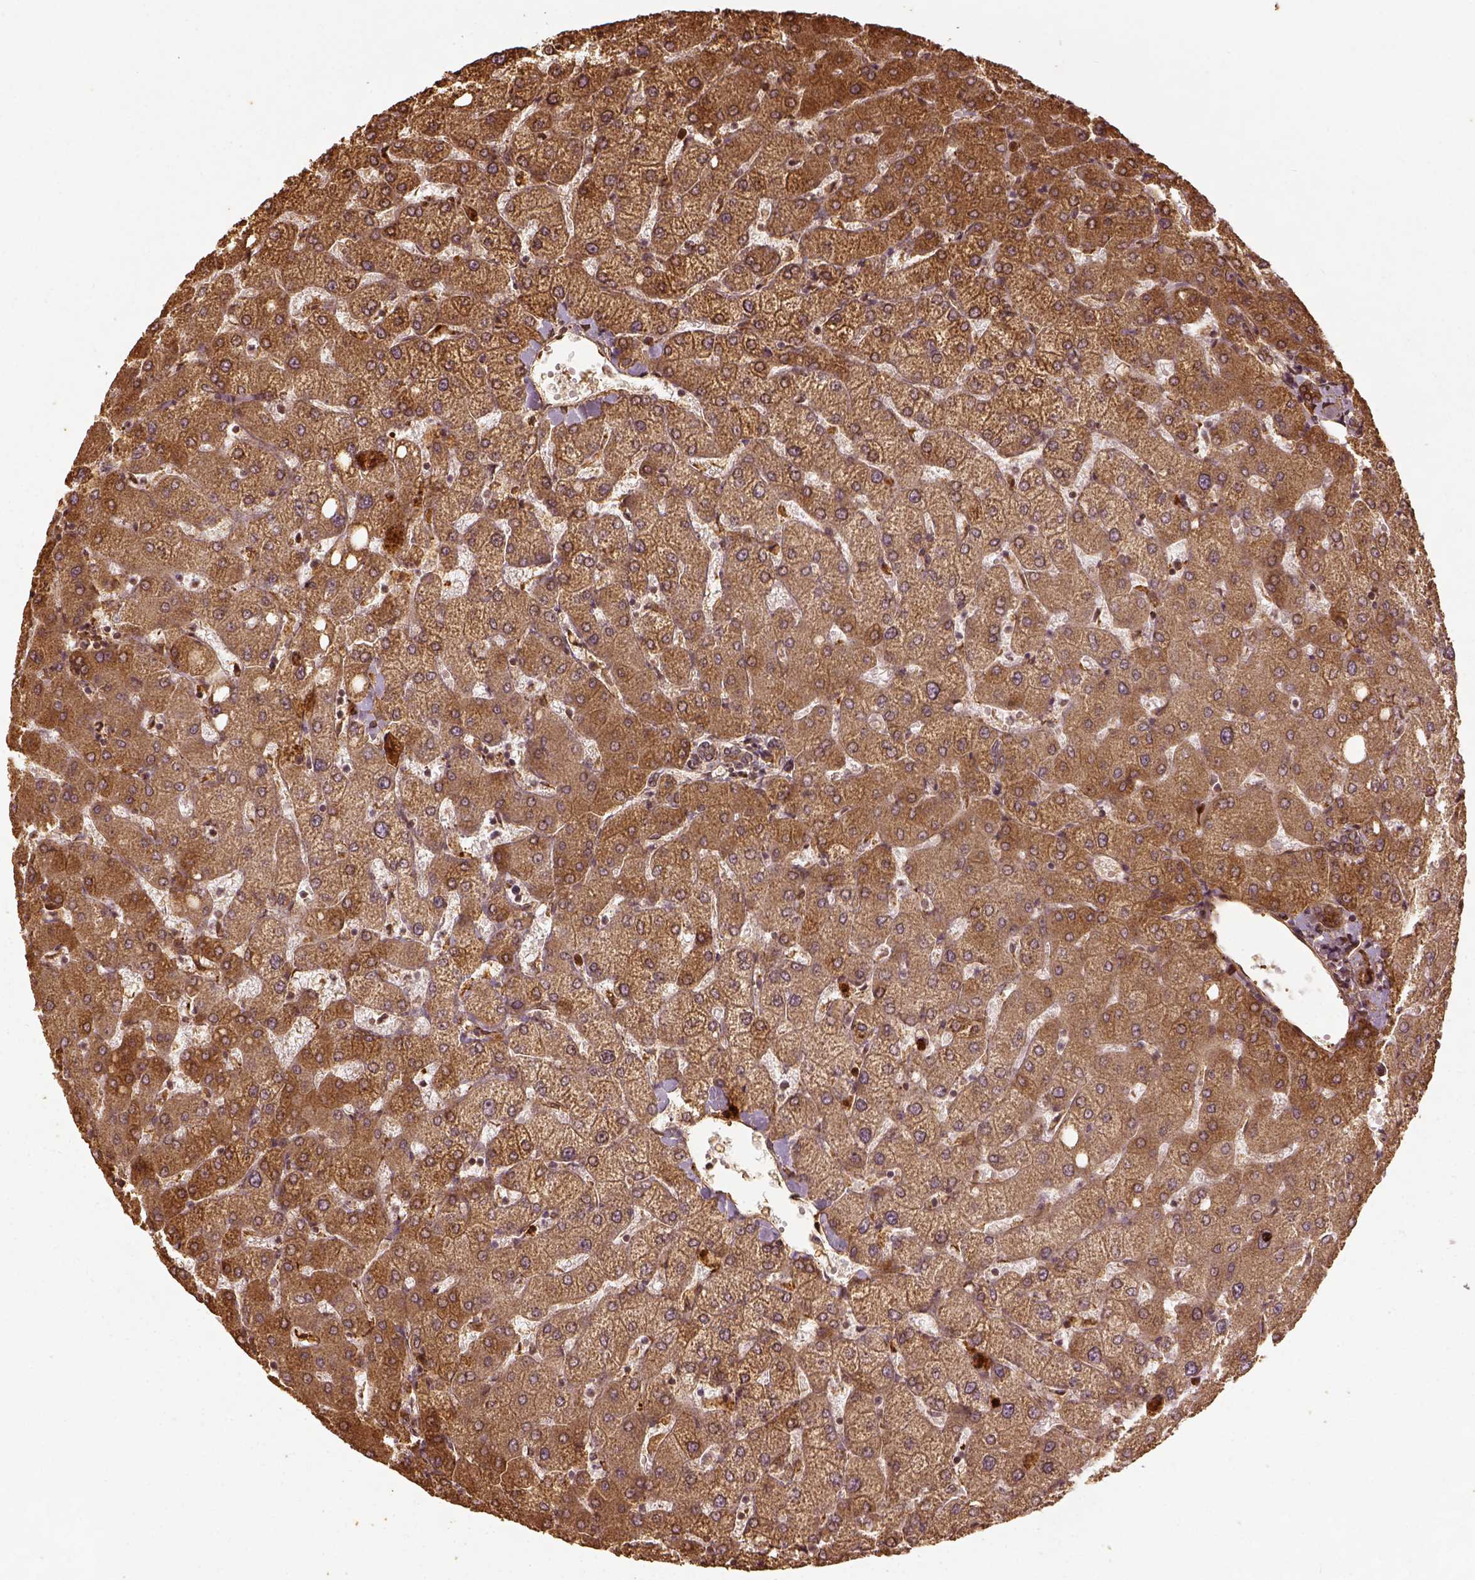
{"staining": {"intensity": "moderate", "quantity": "25%-75%", "location": "cytoplasmic/membranous"}, "tissue": "liver", "cell_type": "Cholangiocytes", "image_type": "normal", "snomed": [{"axis": "morphology", "description": "Normal tissue, NOS"}, {"axis": "topography", "description": "Liver"}], "caption": "High-magnification brightfield microscopy of benign liver stained with DAB (brown) and counterstained with hematoxylin (blue). cholangiocytes exhibit moderate cytoplasmic/membranous staining is present in approximately25%-75% of cells. (DAB (3,3'-diaminobenzidine) = brown stain, brightfield microscopy at high magnification).", "gene": "VEGFA", "patient": {"sex": "female", "age": 54}}